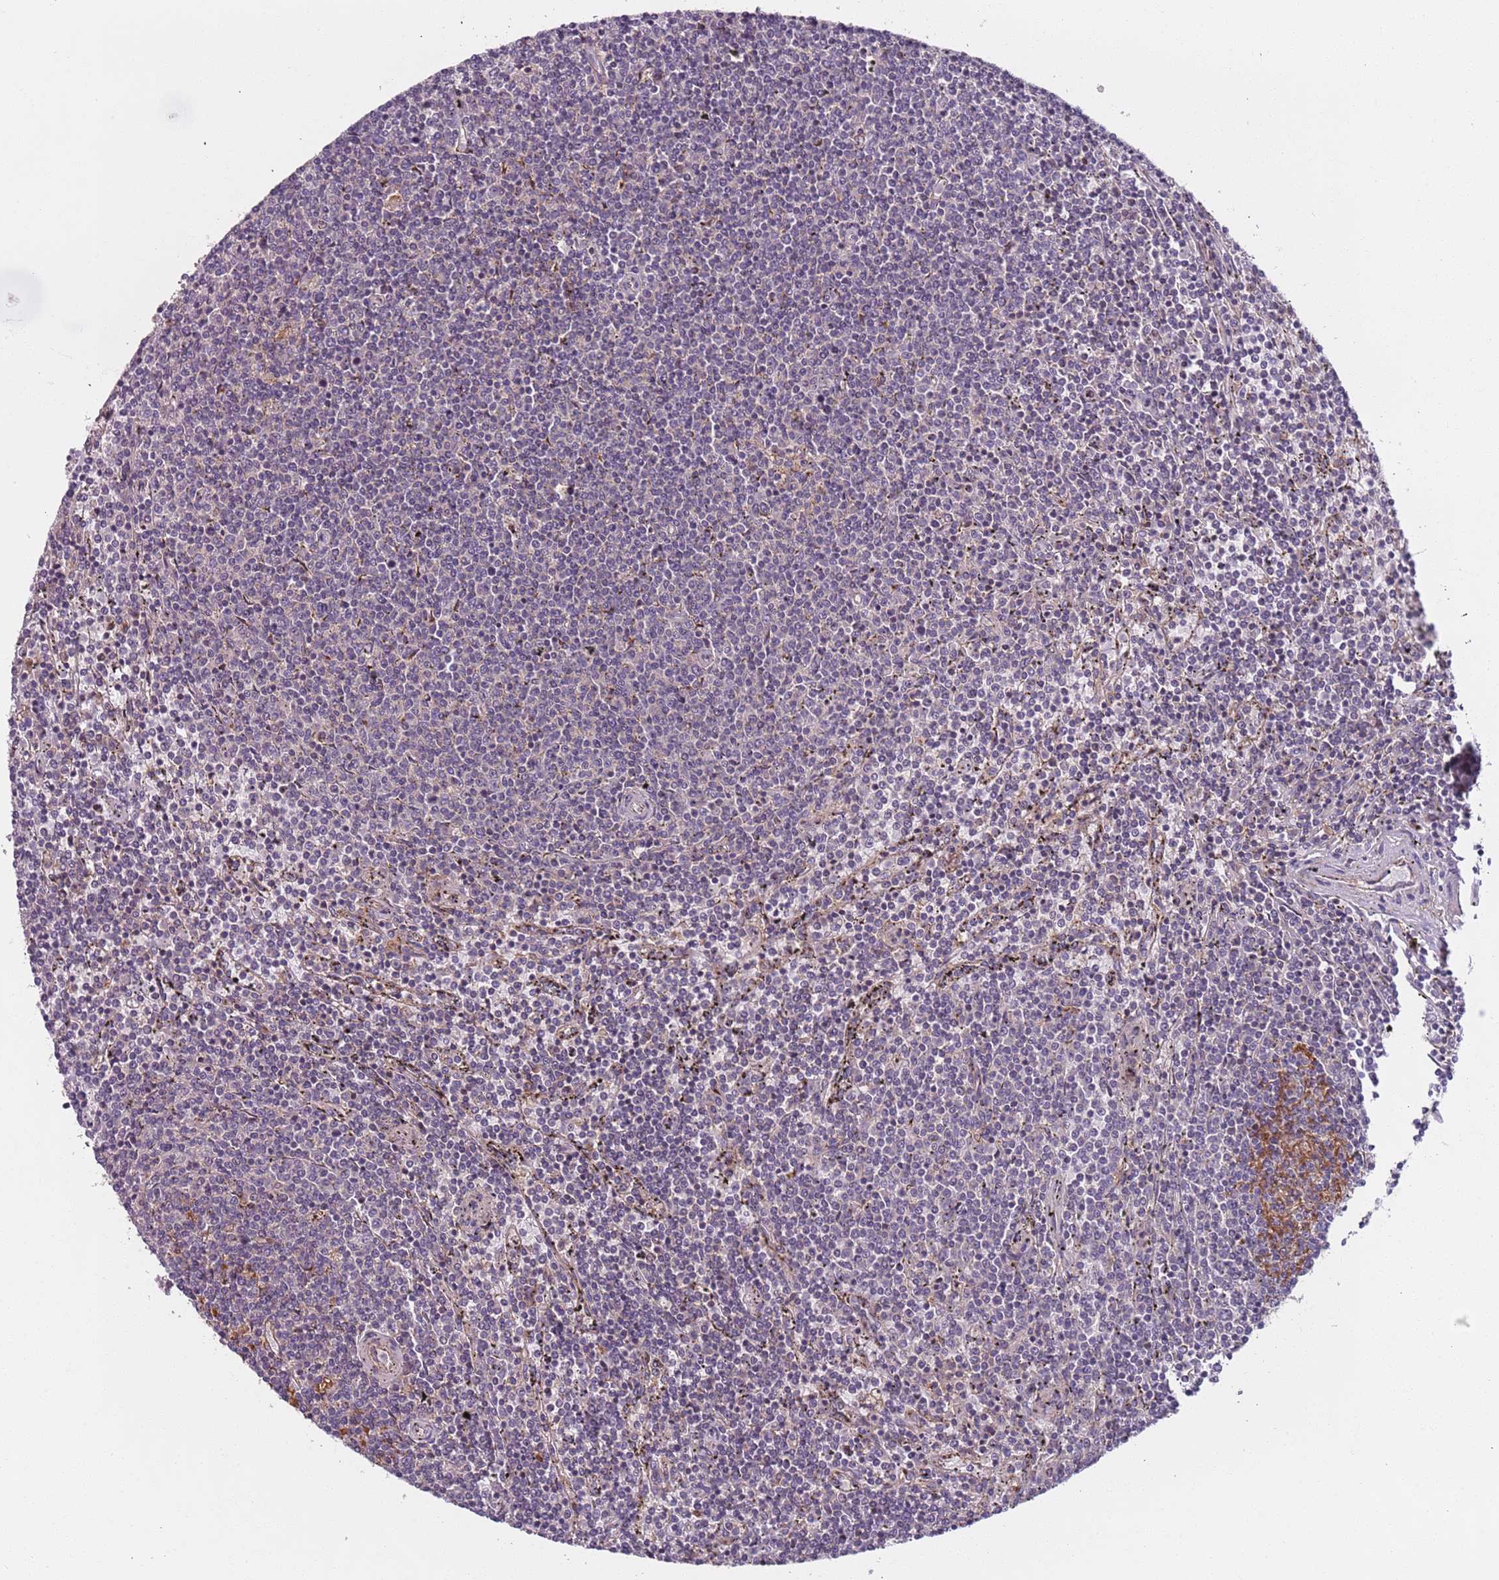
{"staining": {"intensity": "negative", "quantity": "none", "location": "none"}, "tissue": "lymphoma", "cell_type": "Tumor cells", "image_type": "cancer", "snomed": [{"axis": "morphology", "description": "Malignant lymphoma, non-Hodgkin's type, Low grade"}, {"axis": "topography", "description": "Spleen"}], "caption": "Malignant lymphoma, non-Hodgkin's type (low-grade) was stained to show a protein in brown. There is no significant expression in tumor cells. The staining was performed using DAB (3,3'-diaminobenzidine) to visualize the protein expression in brown, while the nuclei were stained in blue with hematoxylin (Magnification: 20x).", "gene": "AKTIP", "patient": {"sex": "female", "age": 50}}